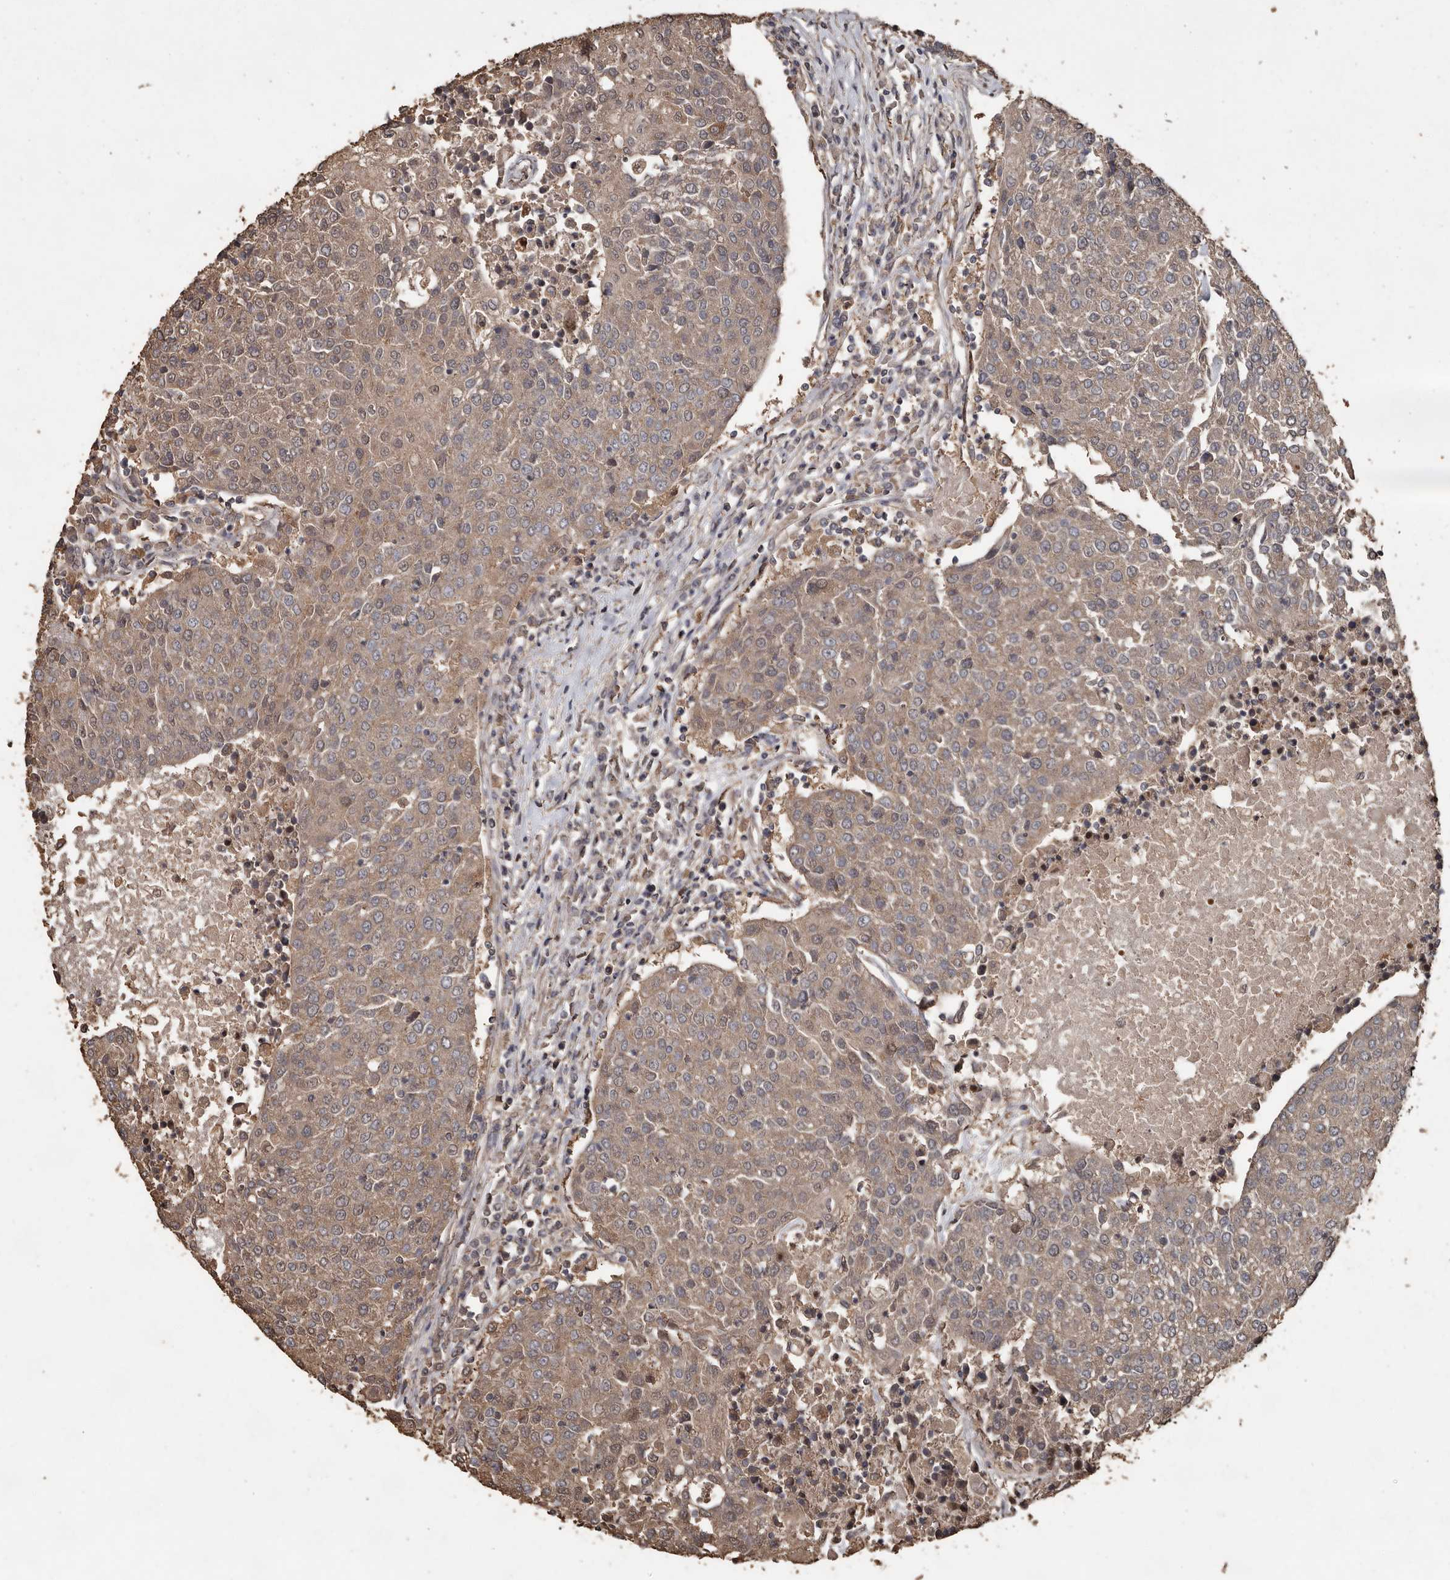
{"staining": {"intensity": "weak", "quantity": ">75%", "location": "cytoplasmic/membranous"}, "tissue": "urothelial cancer", "cell_type": "Tumor cells", "image_type": "cancer", "snomed": [{"axis": "morphology", "description": "Urothelial carcinoma, High grade"}, {"axis": "topography", "description": "Urinary bladder"}], "caption": "Protein expression analysis of urothelial carcinoma (high-grade) shows weak cytoplasmic/membranous positivity in about >75% of tumor cells.", "gene": "RANBP17", "patient": {"sex": "female", "age": 85}}